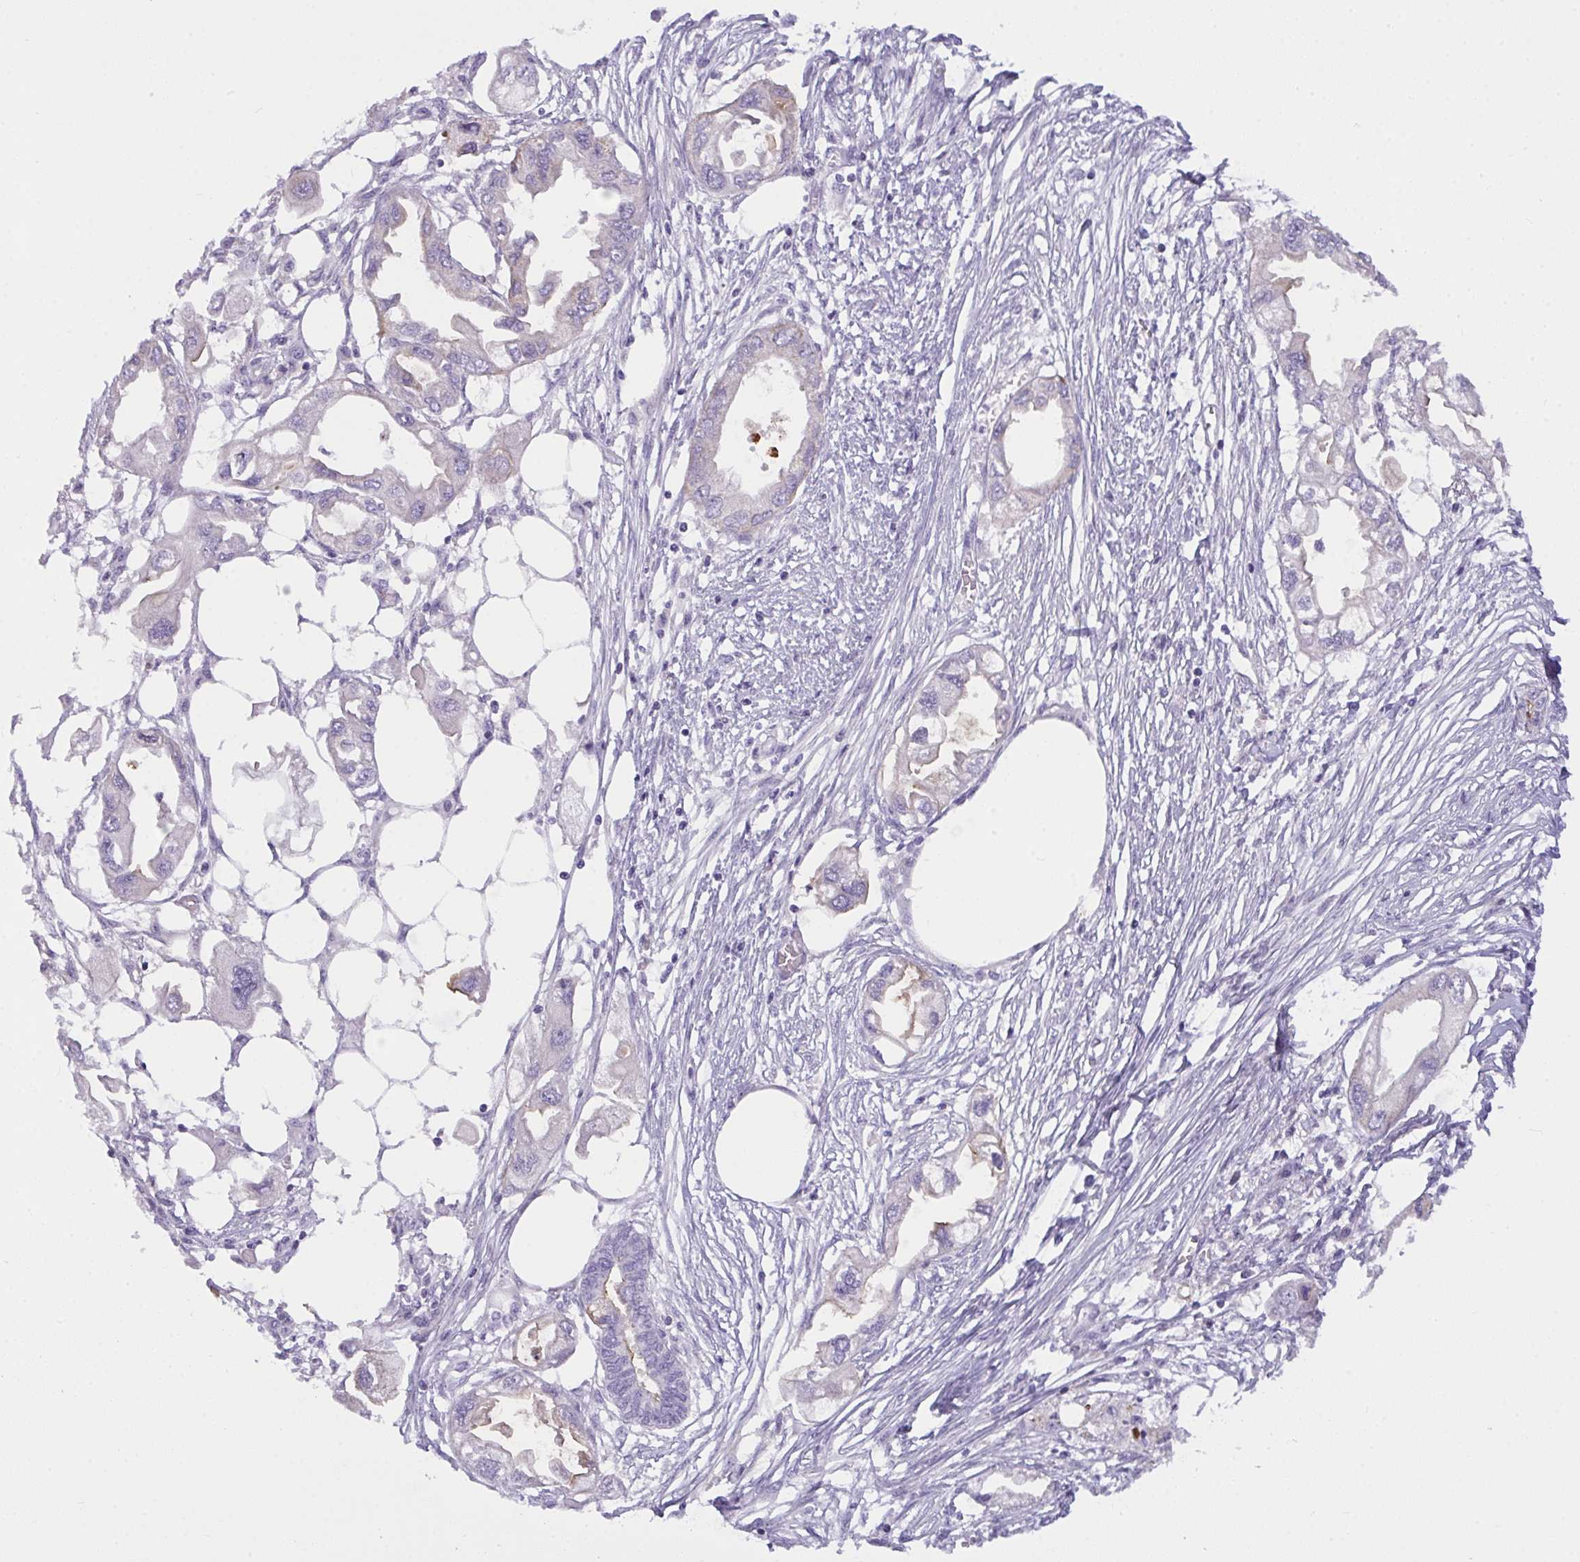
{"staining": {"intensity": "weak", "quantity": "<25%", "location": "cytoplasmic/membranous"}, "tissue": "endometrial cancer", "cell_type": "Tumor cells", "image_type": "cancer", "snomed": [{"axis": "morphology", "description": "Adenocarcinoma, NOS"}, {"axis": "morphology", "description": "Adenocarcinoma, metastatic, NOS"}, {"axis": "topography", "description": "Adipose tissue"}, {"axis": "topography", "description": "Endometrium"}], "caption": "IHC of adenocarcinoma (endometrial) displays no staining in tumor cells.", "gene": "SEMA6B", "patient": {"sex": "female", "age": 67}}